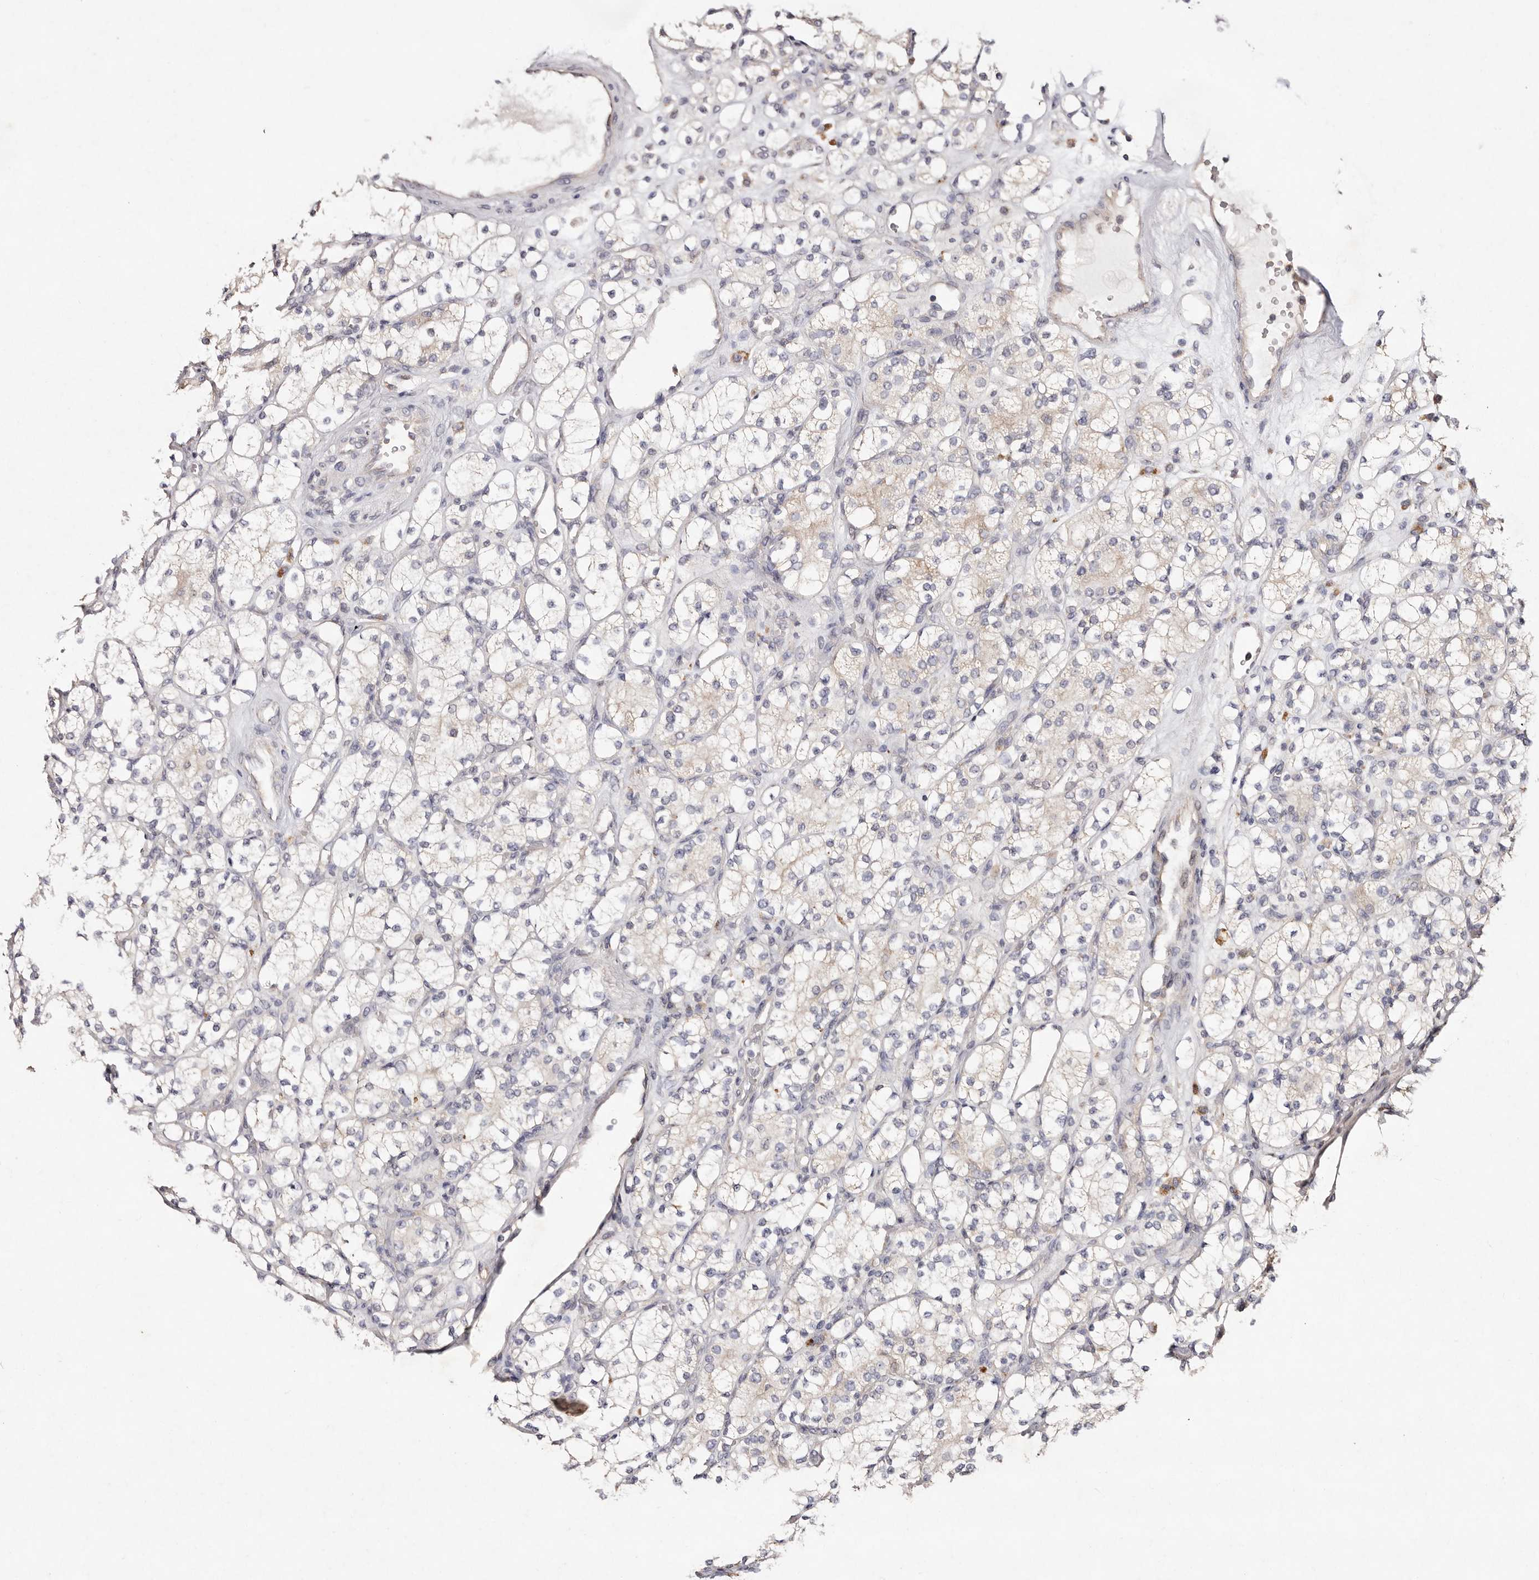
{"staining": {"intensity": "negative", "quantity": "none", "location": "none"}, "tissue": "renal cancer", "cell_type": "Tumor cells", "image_type": "cancer", "snomed": [{"axis": "morphology", "description": "Adenocarcinoma, NOS"}, {"axis": "topography", "description": "Kidney"}], "caption": "A photomicrograph of human adenocarcinoma (renal) is negative for staining in tumor cells.", "gene": "TSC2", "patient": {"sex": "male", "age": 77}}